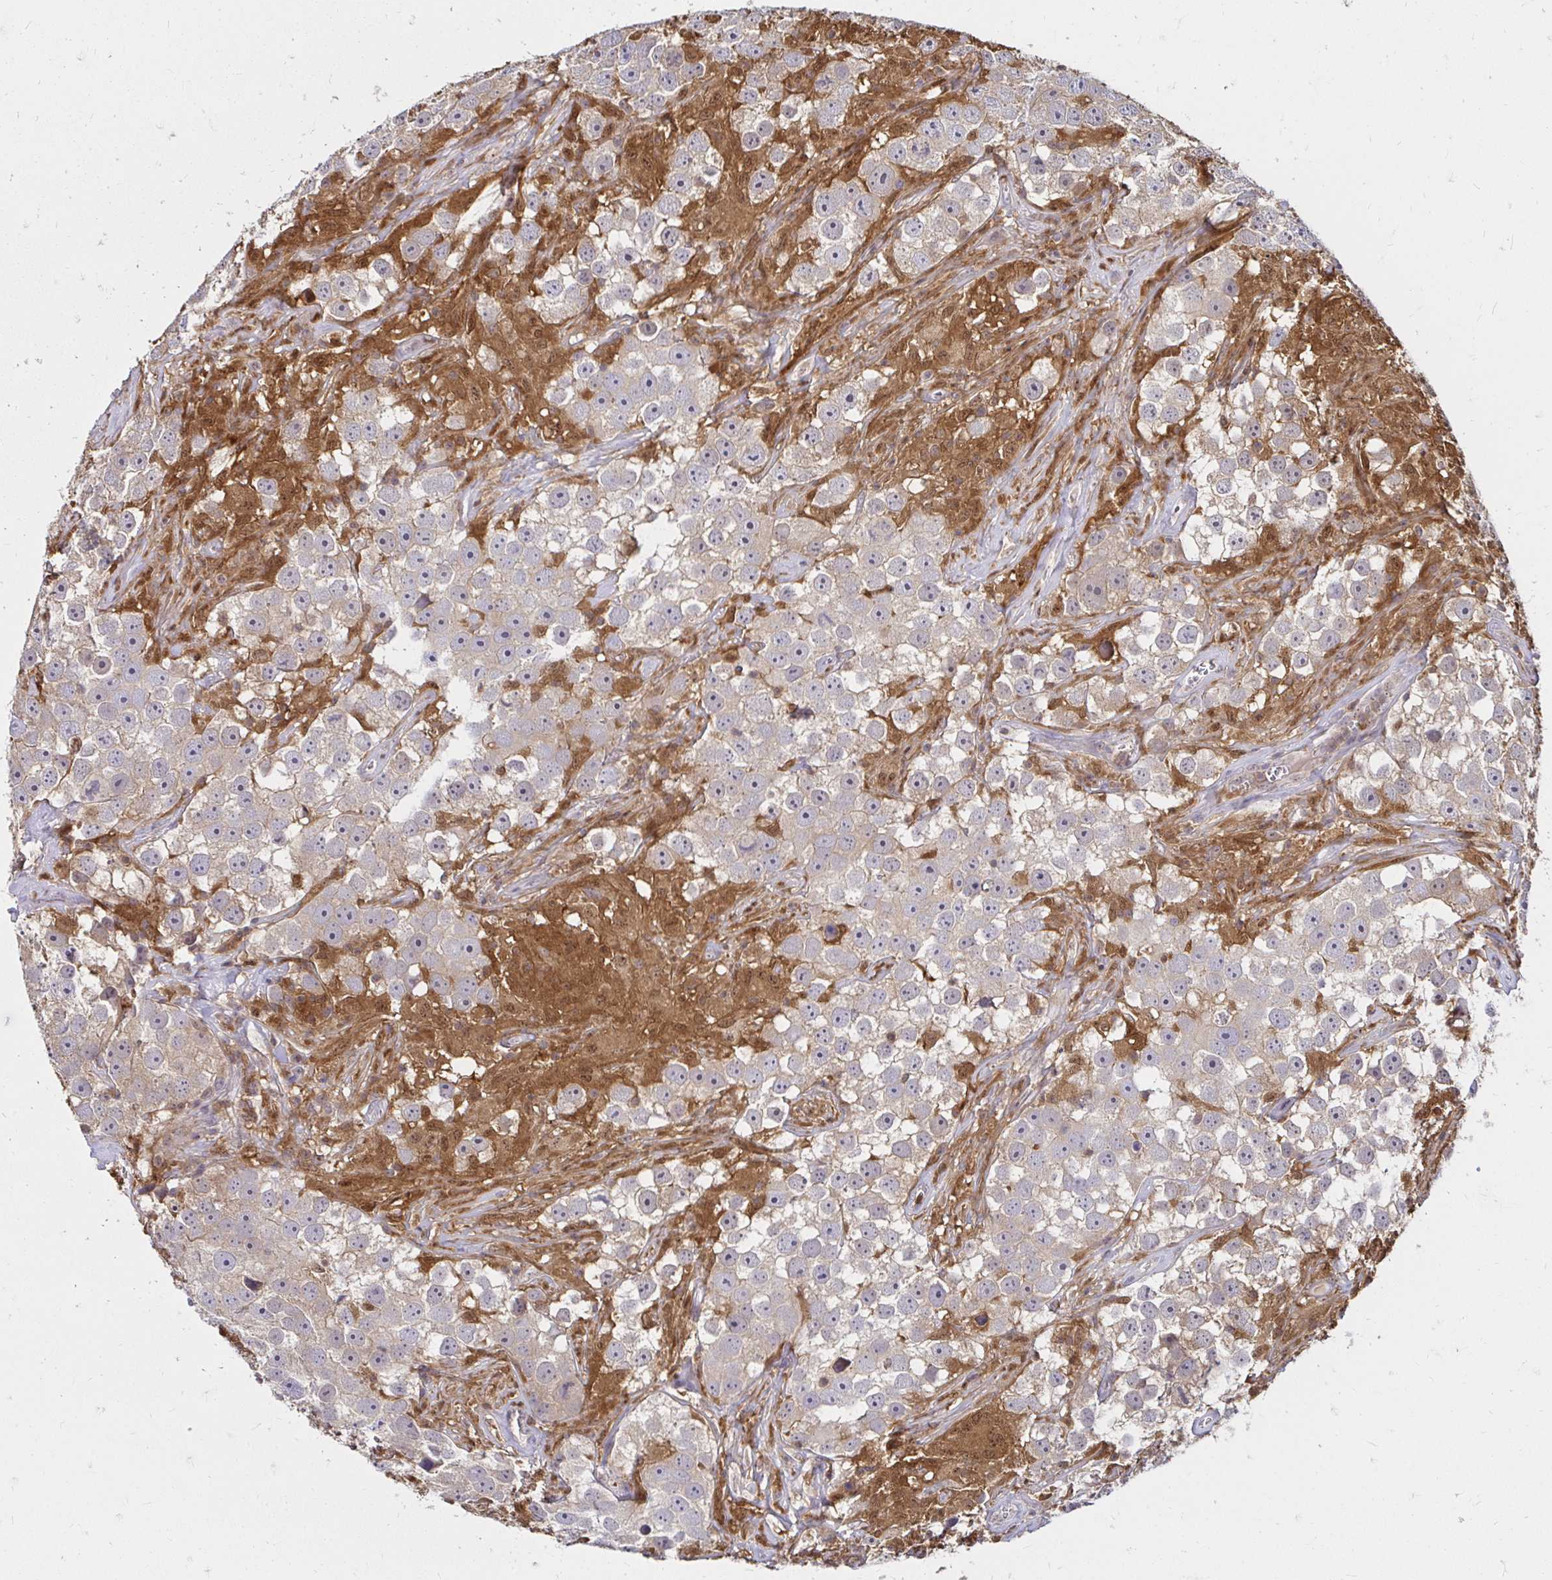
{"staining": {"intensity": "weak", "quantity": "<25%", "location": "cytoplasmic/membranous"}, "tissue": "testis cancer", "cell_type": "Tumor cells", "image_type": "cancer", "snomed": [{"axis": "morphology", "description": "Seminoma, NOS"}, {"axis": "topography", "description": "Testis"}], "caption": "A high-resolution photomicrograph shows immunohistochemistry (IHC) staining of seminoma (testis), which demonstrates no significant expression in tumor cells.", "gene": "PYCARD", "patient": {"sex": "male", "age": 49}}